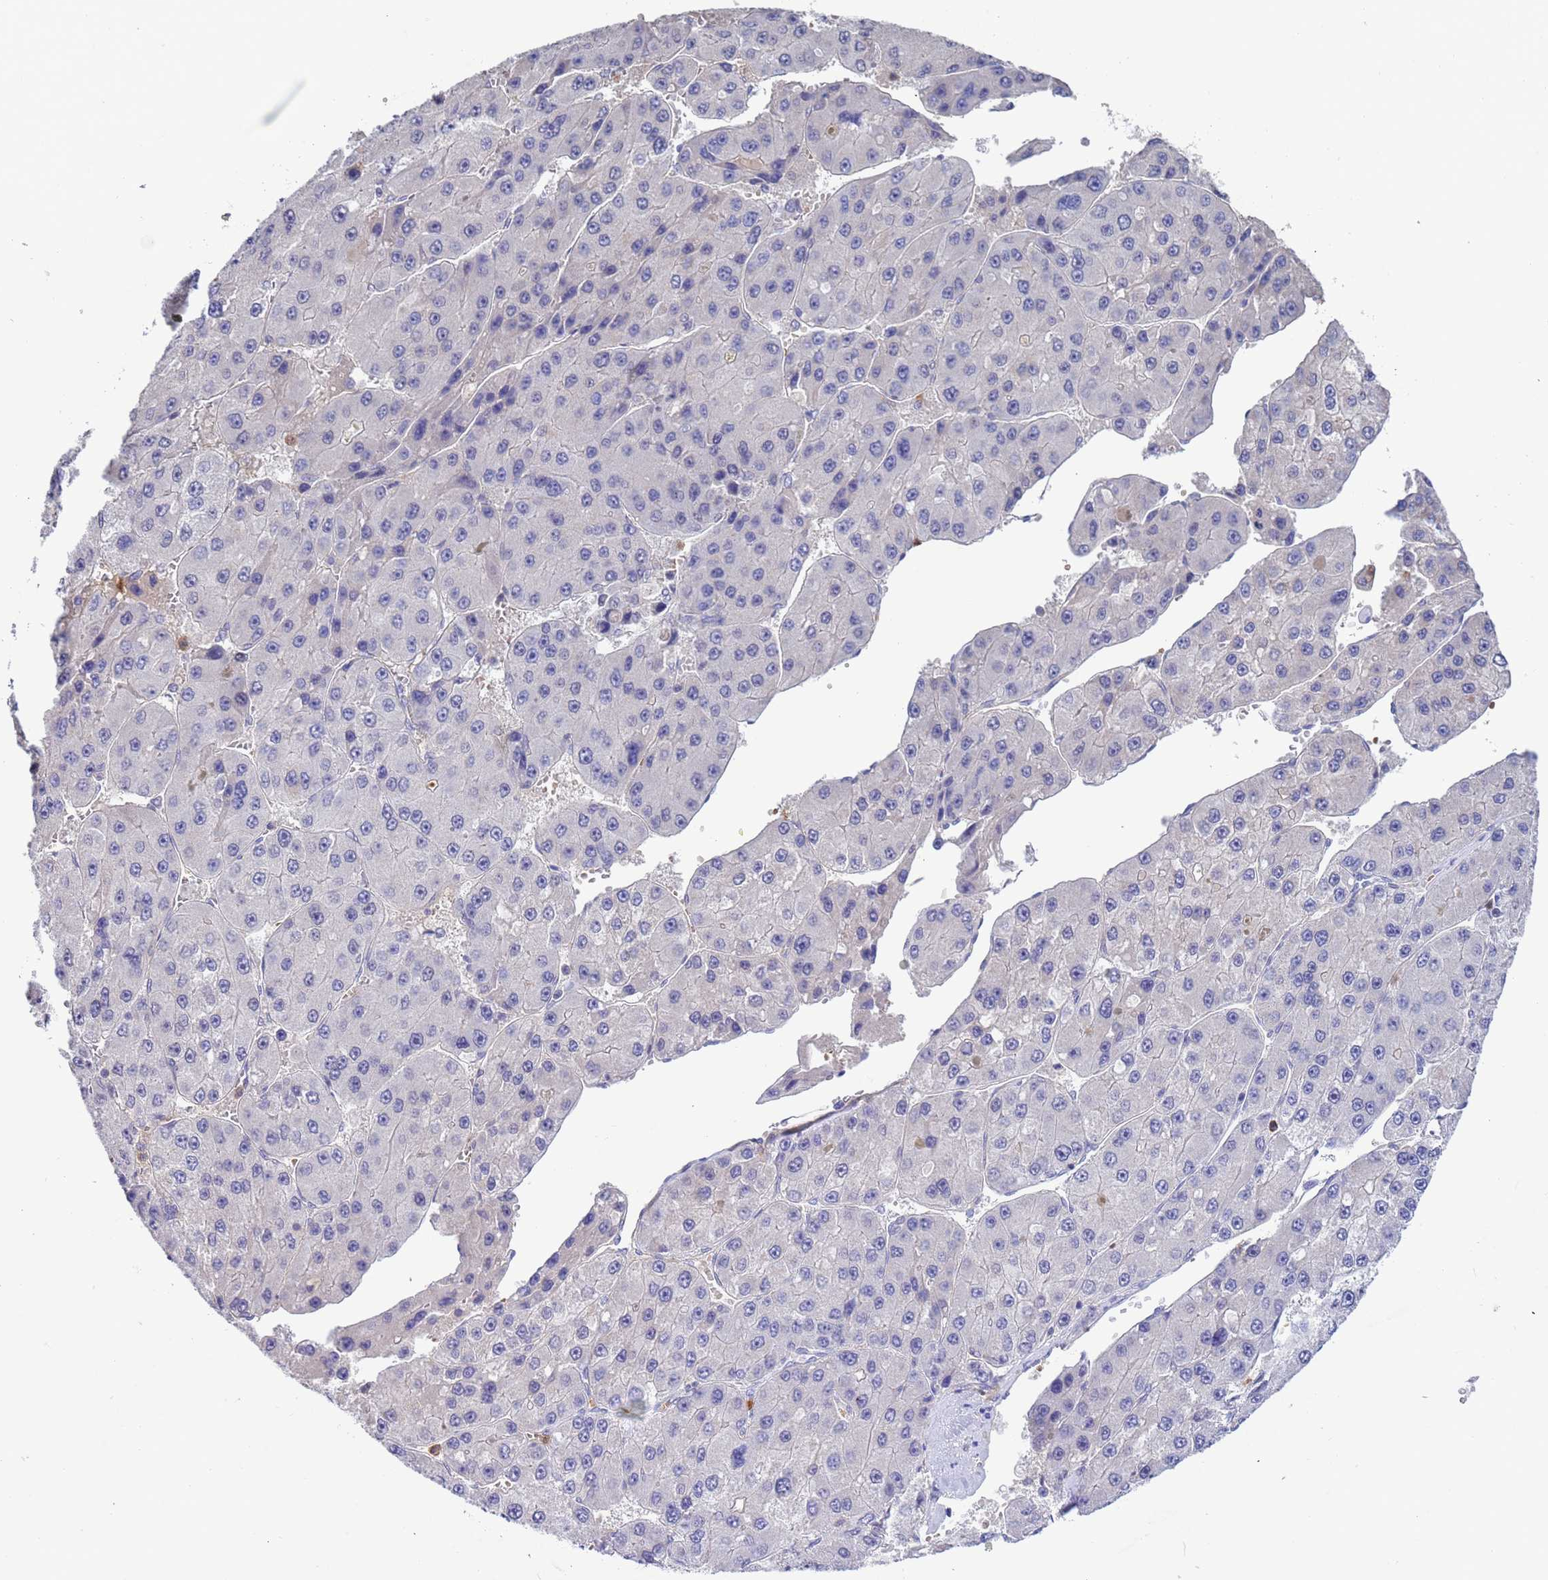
{"staining": {"intensity": "negative", "quantity": "none", "location": "none"}, "tissue": "liver cancer", "cell_type": "Tumor cells", "image_type": "cancer", "snomed": [{"axis": "morphology", "description": "Carcinoma, Hepatocellular, NOS"}, {"axis": "topography", "description": "Liver"}], "caption": "Photomicrograph shows no protein expression in tumor cells of liver hepatocellular carcinoma tissue.", "gene": "AMPD3", "patient": {"sex": "female", "age": 73}}